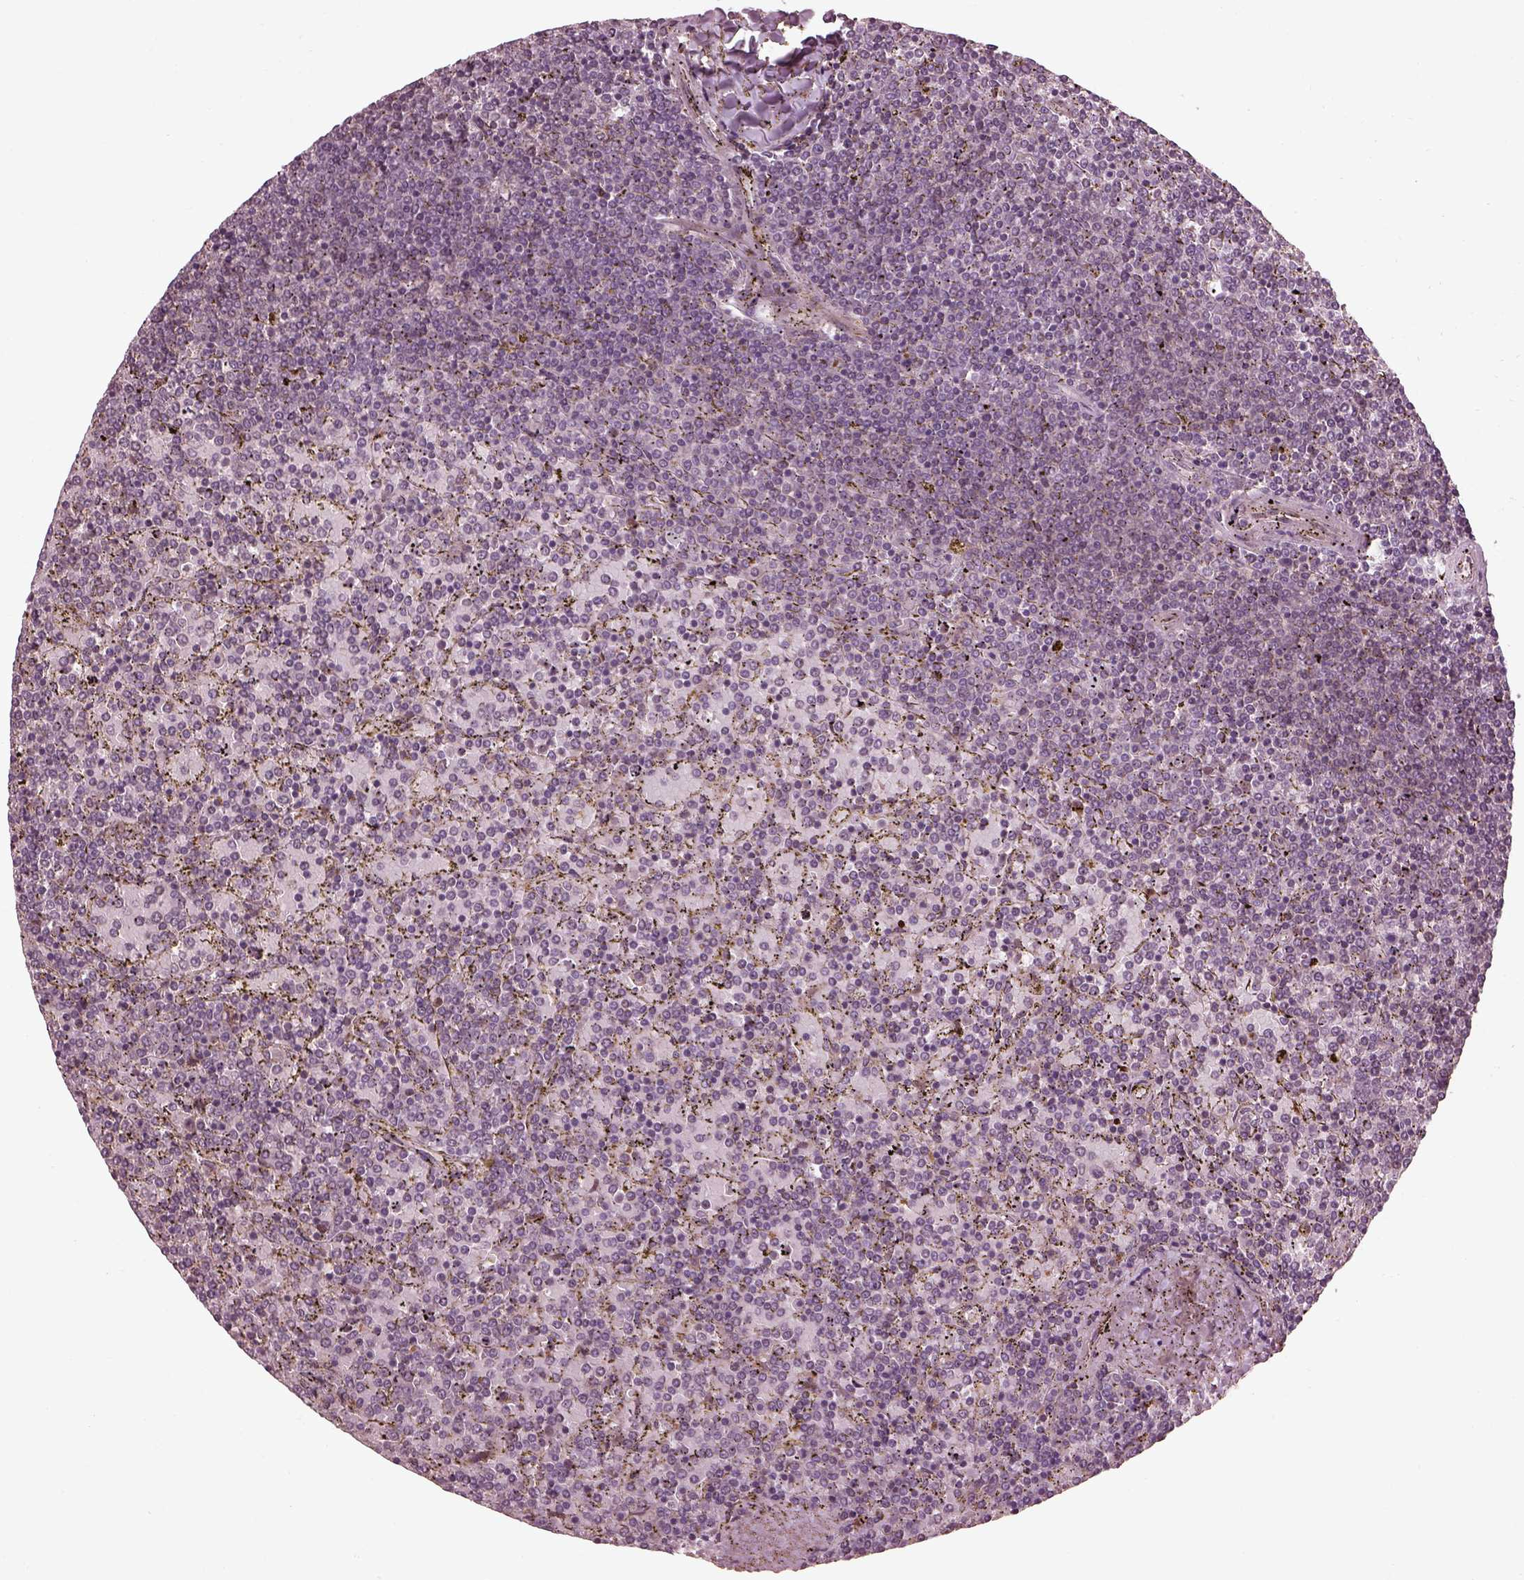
{"staining": {"intensity": "negative", "quantity": "none", "location": "none"}, "tissue": "lymphoma", "cell_type": "Tumor cells", "image_type": "cancer", "snomed": [{"axis": "morphology", "description": "Malignant lymphoma, non-Hodgkin's type, Low grade"}, {"axis": "topography", "description": "Spleen"}], "caption": "The immunohistochemistry micrograph has no significant expression in tumor cells of low-grade malignant lymphoma, non-Hodgkin's type tissue.", "gene": "EFEMP1", "patient": {"sex": "female", "age": 77}}